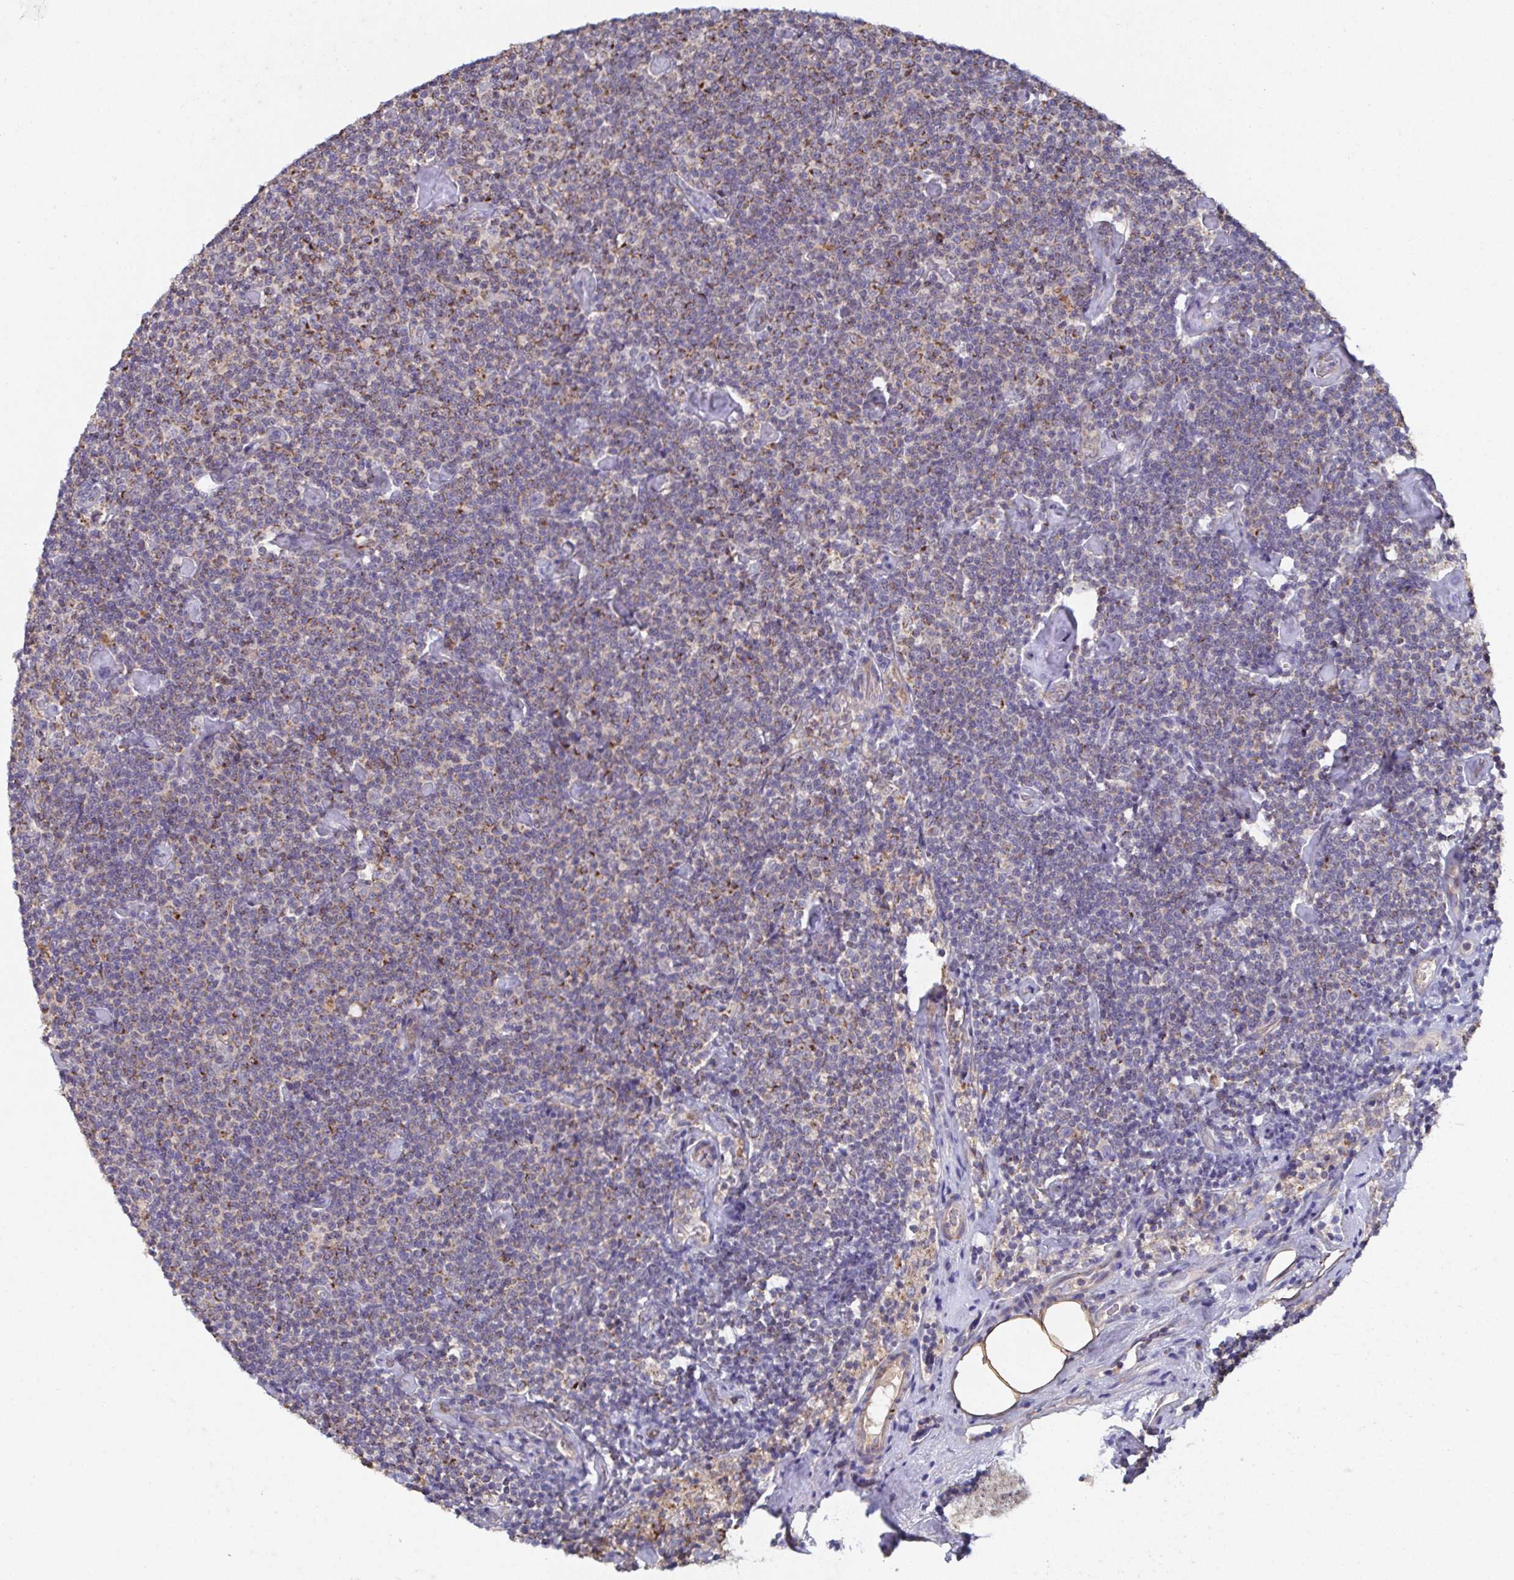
{"staining": {"intensity": "weak", "quantity": "<25%", "location": "cytoplasmic/membranous"}, "tissue": "lymphoma", "cell_type": "Tumor cells", "image_type": "cancer", "snomed": [{"axis": "morphology", "description": "Malignant lymphoma, non-Hodgkin's type, Low grade"}, {"axis": "topography", "description": "Lymph node"}], "caption": "Immunohistochemical staining of lymphoma reveals no significant expression in tumor cells.", "gene": "MT-ND3", "patient": {"sex": "male", "age": 81}}